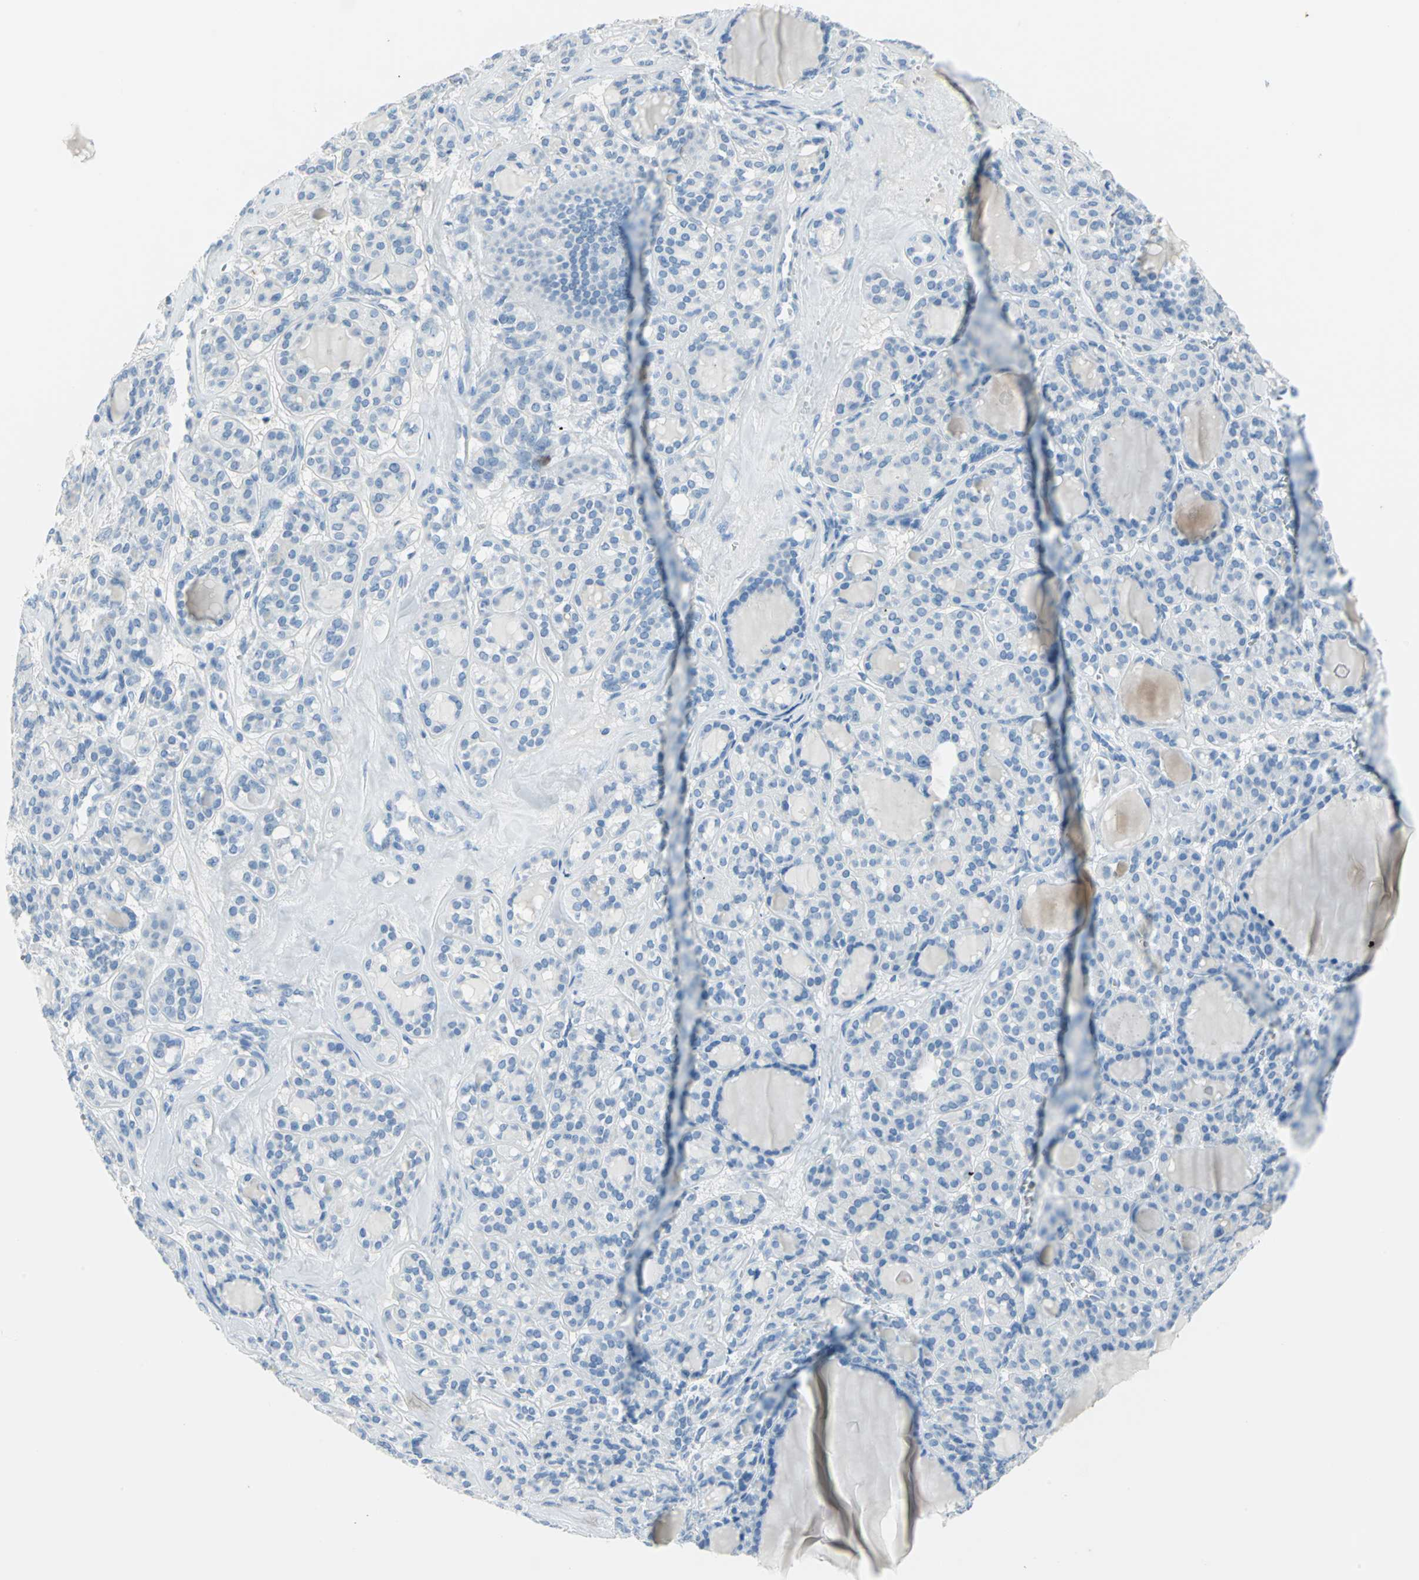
{"staining": {"intensity": "negative", "quantity": "none", "location": "none"}, "tissue": "thyroid cancer", "cell_type": "Tumor cells", "image_type": "cancer", "snomed": [{"axis": "morphology", "description": "Follicular adenoma carcinoma, NOS"}, {"axis": "topography", "description": "Thyroid gland"}], "caption": "Thyroid follicular adenoma carcinoma was stained to show a protein in brown. There is no significant positivity in tumor cells. The staining was performed using DAB to visualize the protein expression in brown, while the nuclei were stained in blue with hematoxylin (Magnification: 20x).", "gene": "SFN", "patient": {"sex": "female", "age": 71}}